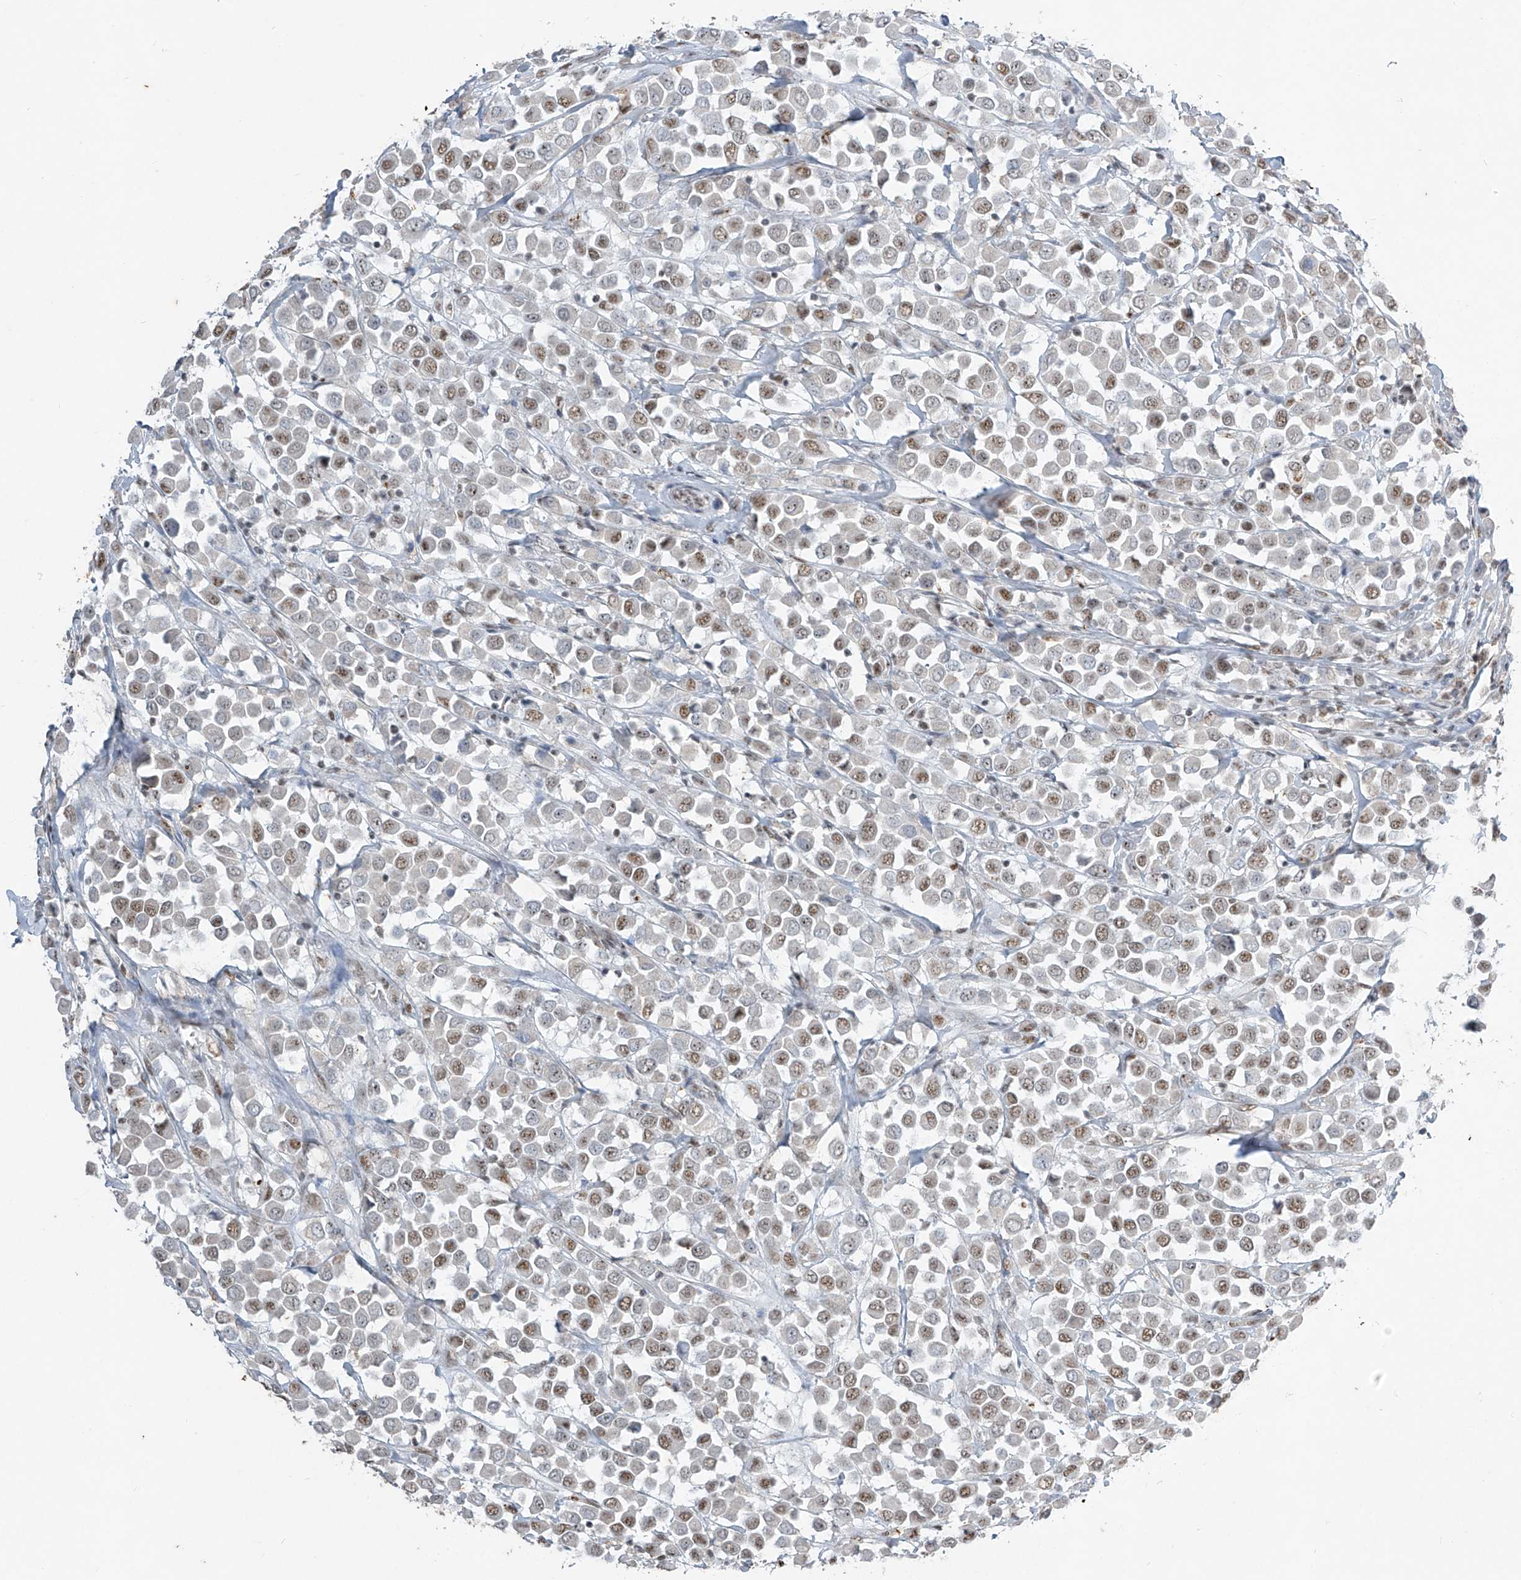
{"staining": {"intensity": "moderate", "quantity": "<25%", "location": "nuclear"}, "tissue": "breast cancer", "cell_type": "Tumor cells", "image_type": "cancer", "snomed": [{"axis": "morphology", "description": "Duct carcinoma"}, {"axis": "topography", "description": "Breast"}], "caption": "Immunohistochemical staining of human infiltrating ductal carcinoma (breast) exhibits low levels of moderate nuclear protein expression in approximately <25% of tumor cells.", "gene": "TFEC", "patient": {"sex": "female", "age": 61}}